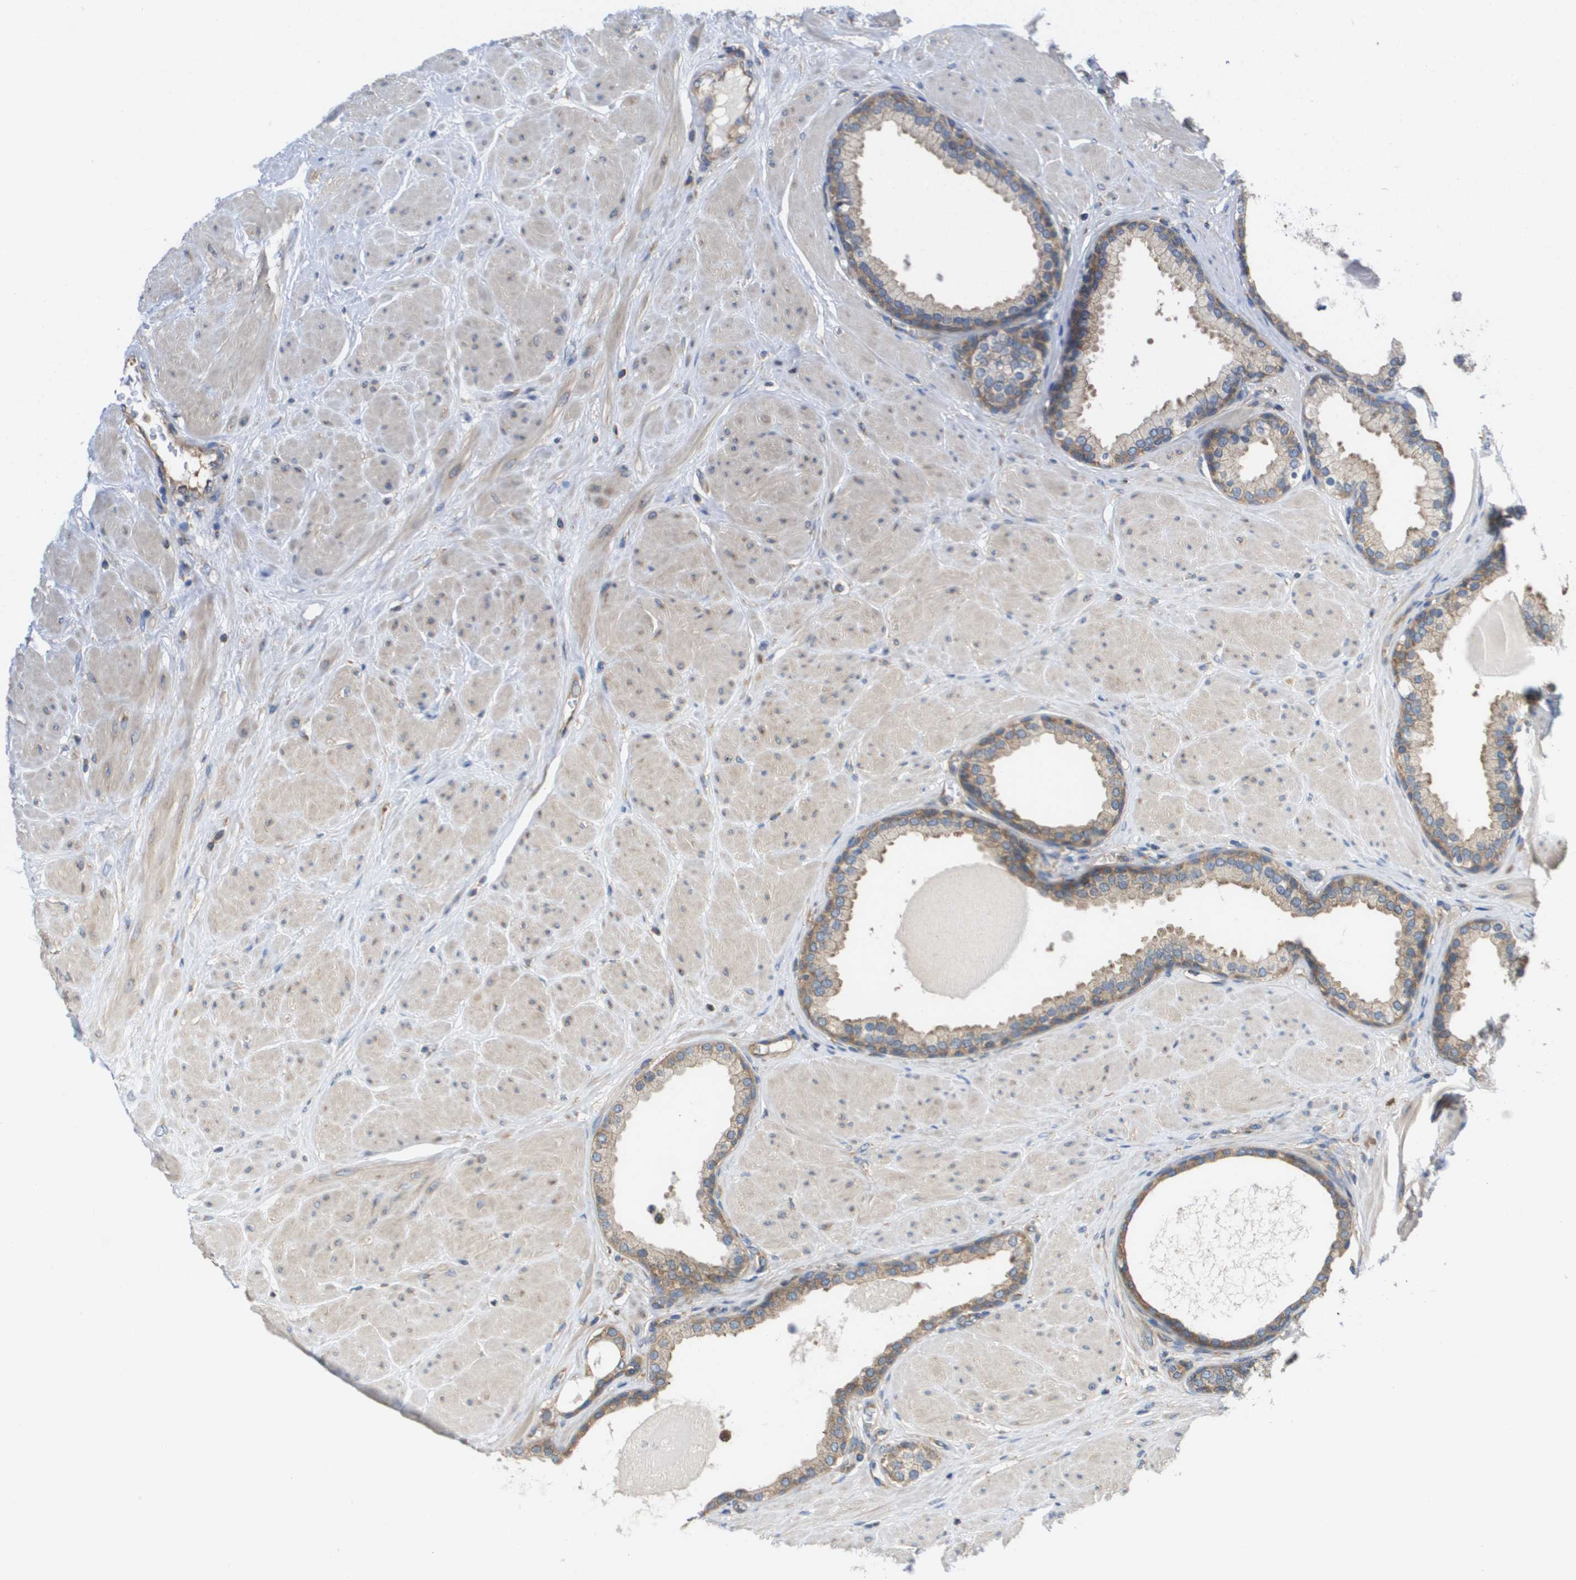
{"staining": {"intensity": "moderate", "quantity": ">75%", "location": "cytoplasmic/membranous"}, "tissue": "prostate", "cell_type": "Glandular cells", "image_type": "normal", "snomed": [{"axis": "morphology", "description": "Normal tissue, NOS"}, {"axis": "topography", "description": "Prostate"}], "caption": "Glandular cells reveal medium levels of moderate cytoplasmic/membranous positivity in approximately >75% of cells in unremarkable prostate. Ihc stains the protein of interest in brown and the nuclei are stained blue.", "gene": "EIF4G2", "patient": {"sex": "male", "age": 51}}